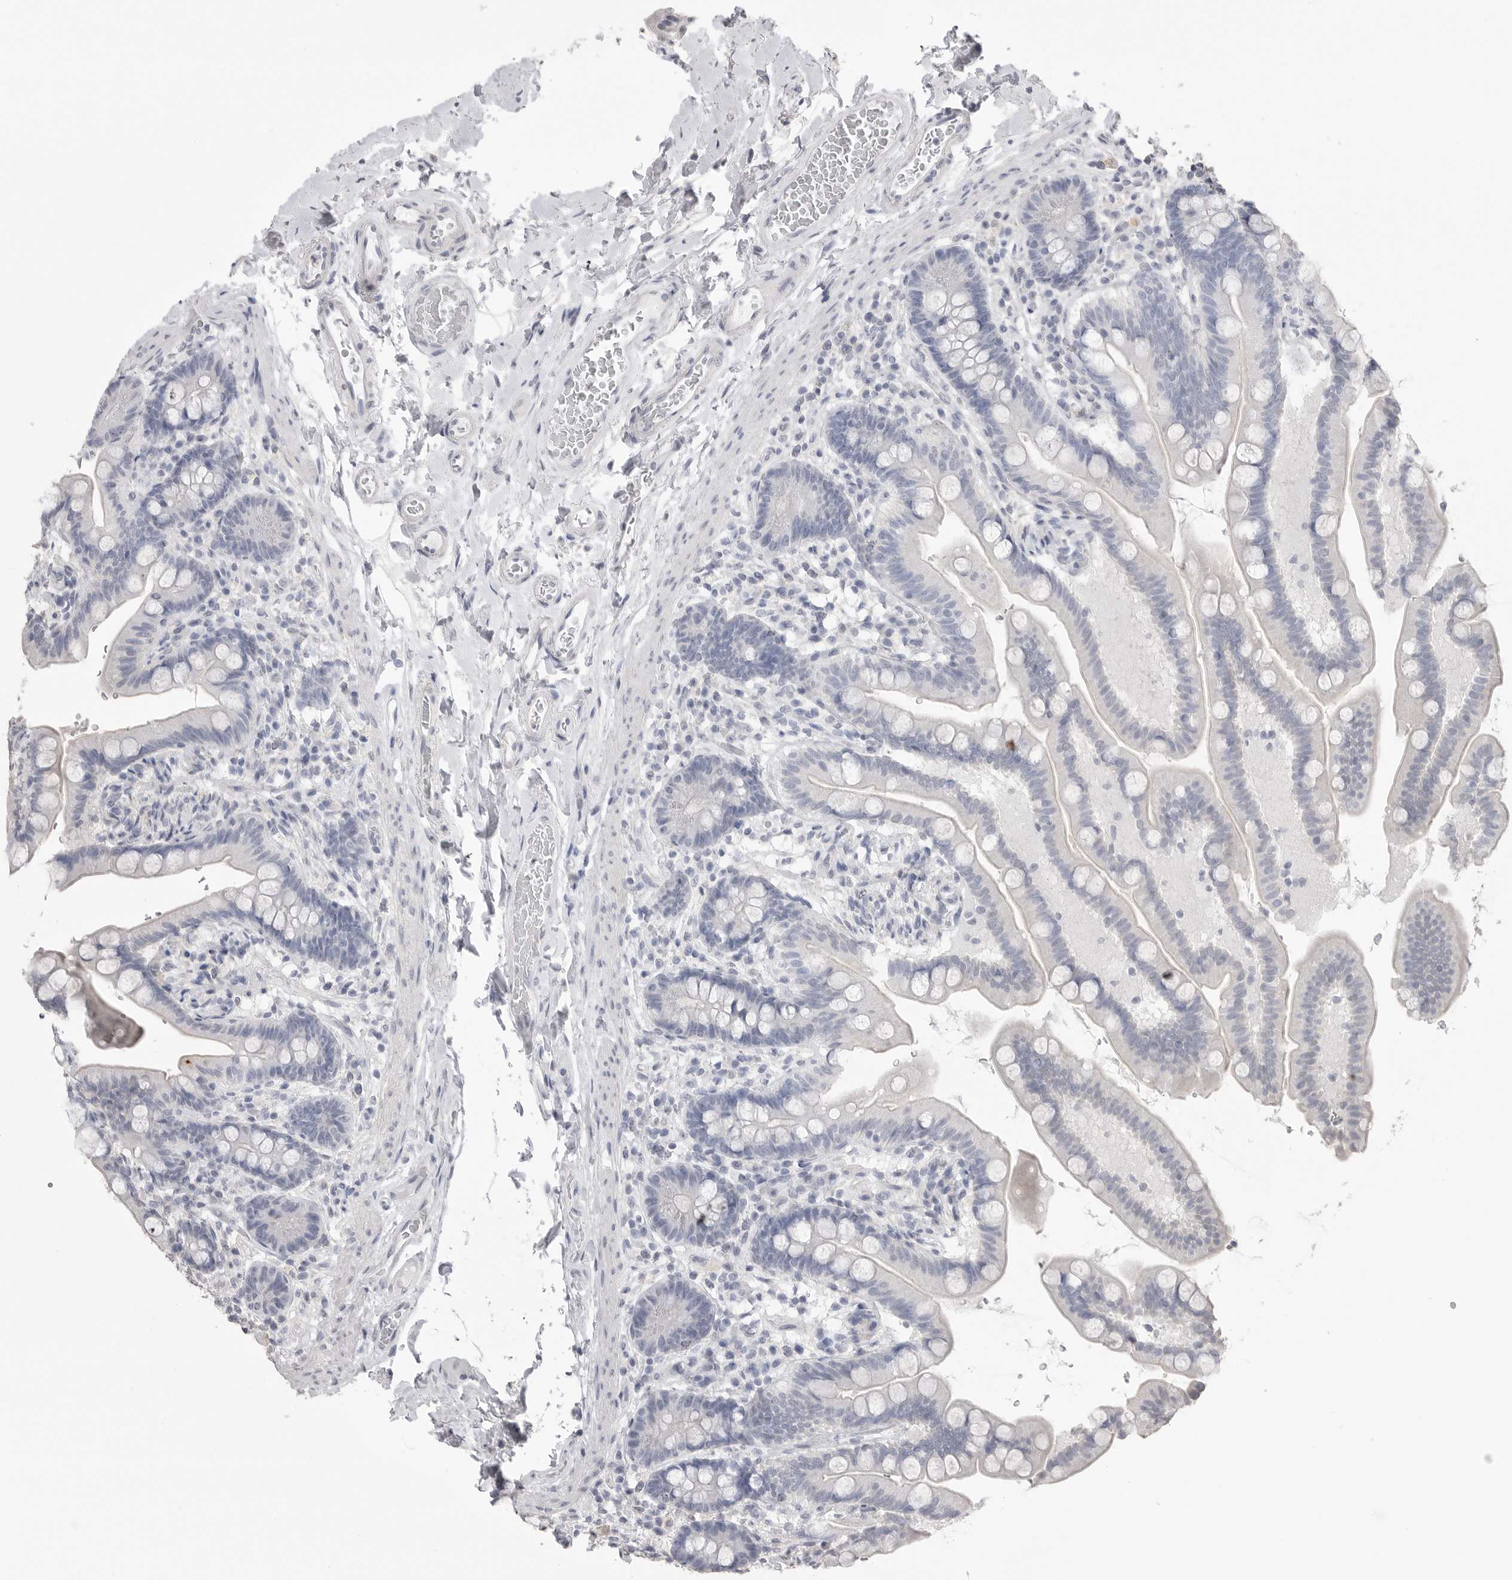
{"staining": {"intensity": "negative", "quantity": "none", "location": "none"}, "tissue": "colon", "cell_type": "Endothelial cells", "image_type": "normal", "snomed": [{"axis": "morphology", "description": "Normal tissue, NOS"}, {"axis": "topography", "description": "Smooth muscle"}, {"axis": "topography", "description": "Colon"}], "caption": "Human colon stained for a protein using immunohistochemistry (IHC) shows no positivity in endothelial cells.", "gene": "ICAM5", "patient": {"sex": "male", "age": 73}}